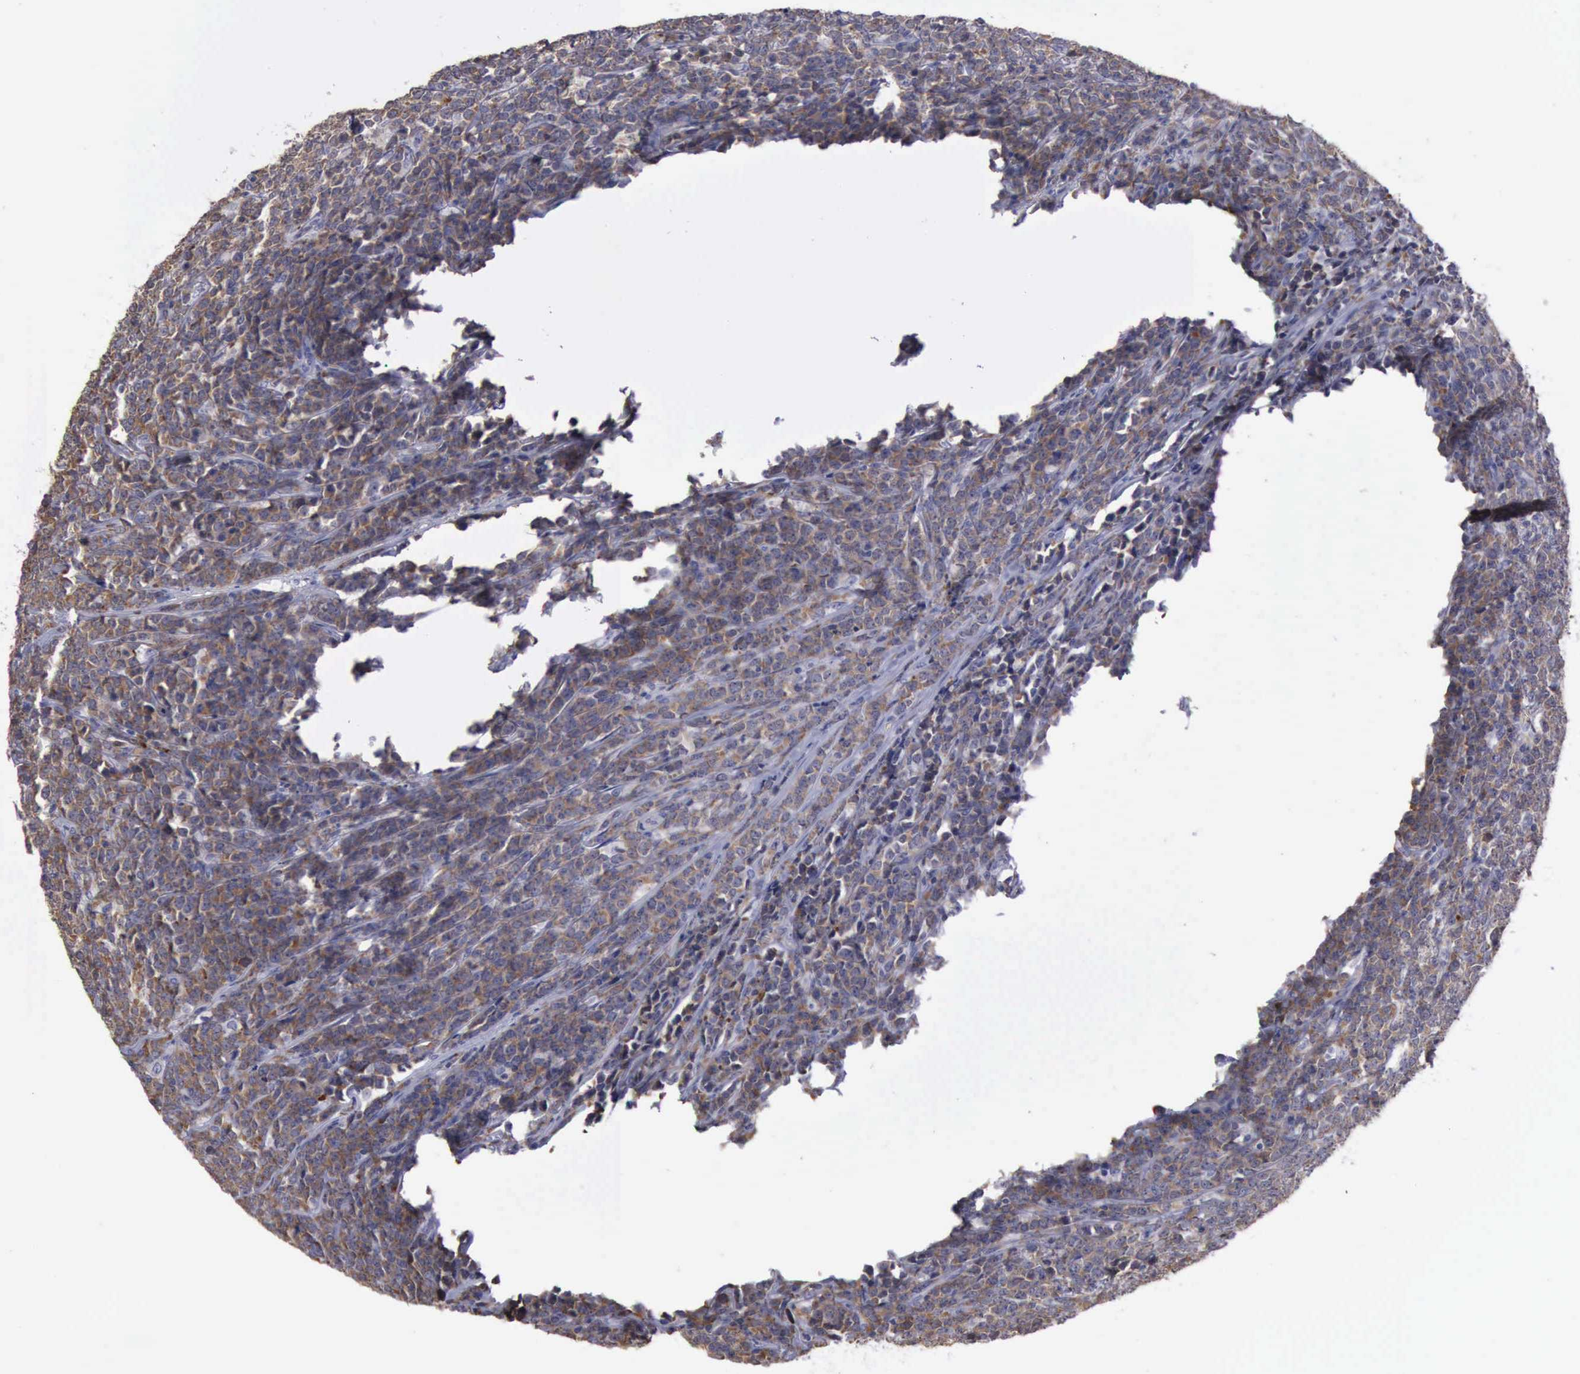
{"staining": {"intensity": "moderate", "quantity": ">75%", "location": "cytoplasmic/membranous"}, "tissue": "lymphoma", "cell_type": "Tumor cells", "image_type": "cancer", "snomed": [{"axis": "morphology", "description": "Malignant lymphoma, non-Hodgkin's type, High grade"}, {"axis": "topography", "description": "Small intestine"}, {"axis": "topography", "description": "Colon"}], "caption": "The immunohistochemical stain labels moderate cytoplasmic/membranous positivity in tumor cells of high-grade malignant lymphoma, non-Hodgkin's type tissue. (Brightfield microscopy of DAB IHC at high magnification).", "gene": "CEP128", "patient": {"sex": "male", "age": 8}}